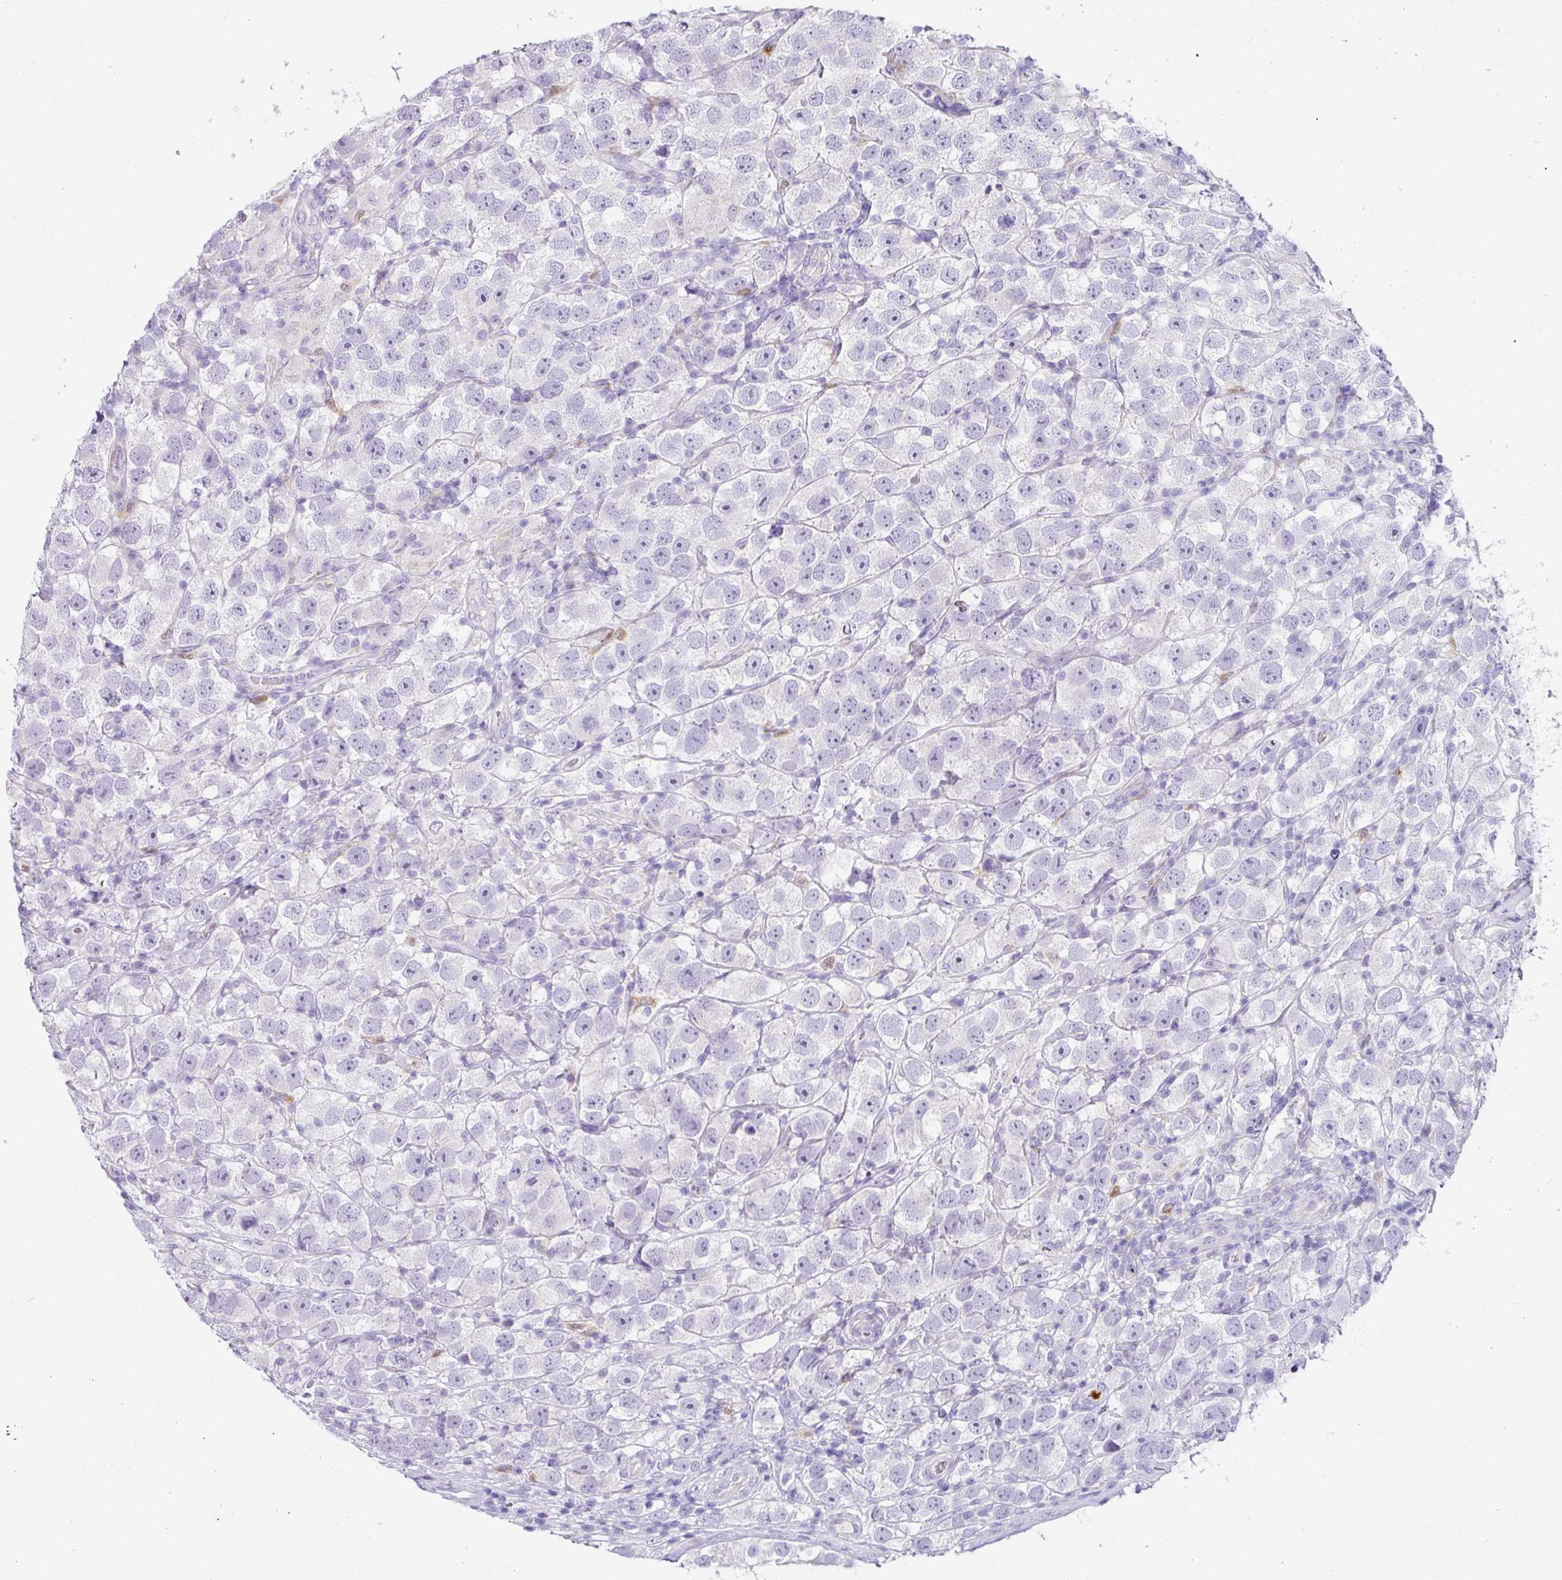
{"staining": {"intensity": "negative", "quantity": "none", "location": "none"}, "tissue": "testis cancer", "cell_type": "Tumor cells", "image_type": "cancer", "snomed": [{"axis": "morphology", "description": "Seminoma, NOS"}, {"axis": "topography", "description": "Testis"}], "caption": "Tumor cells show no significant expression in testis cancer.", "gene": "SH2D3C", "patient": {"sex": "male", "age": 26}}